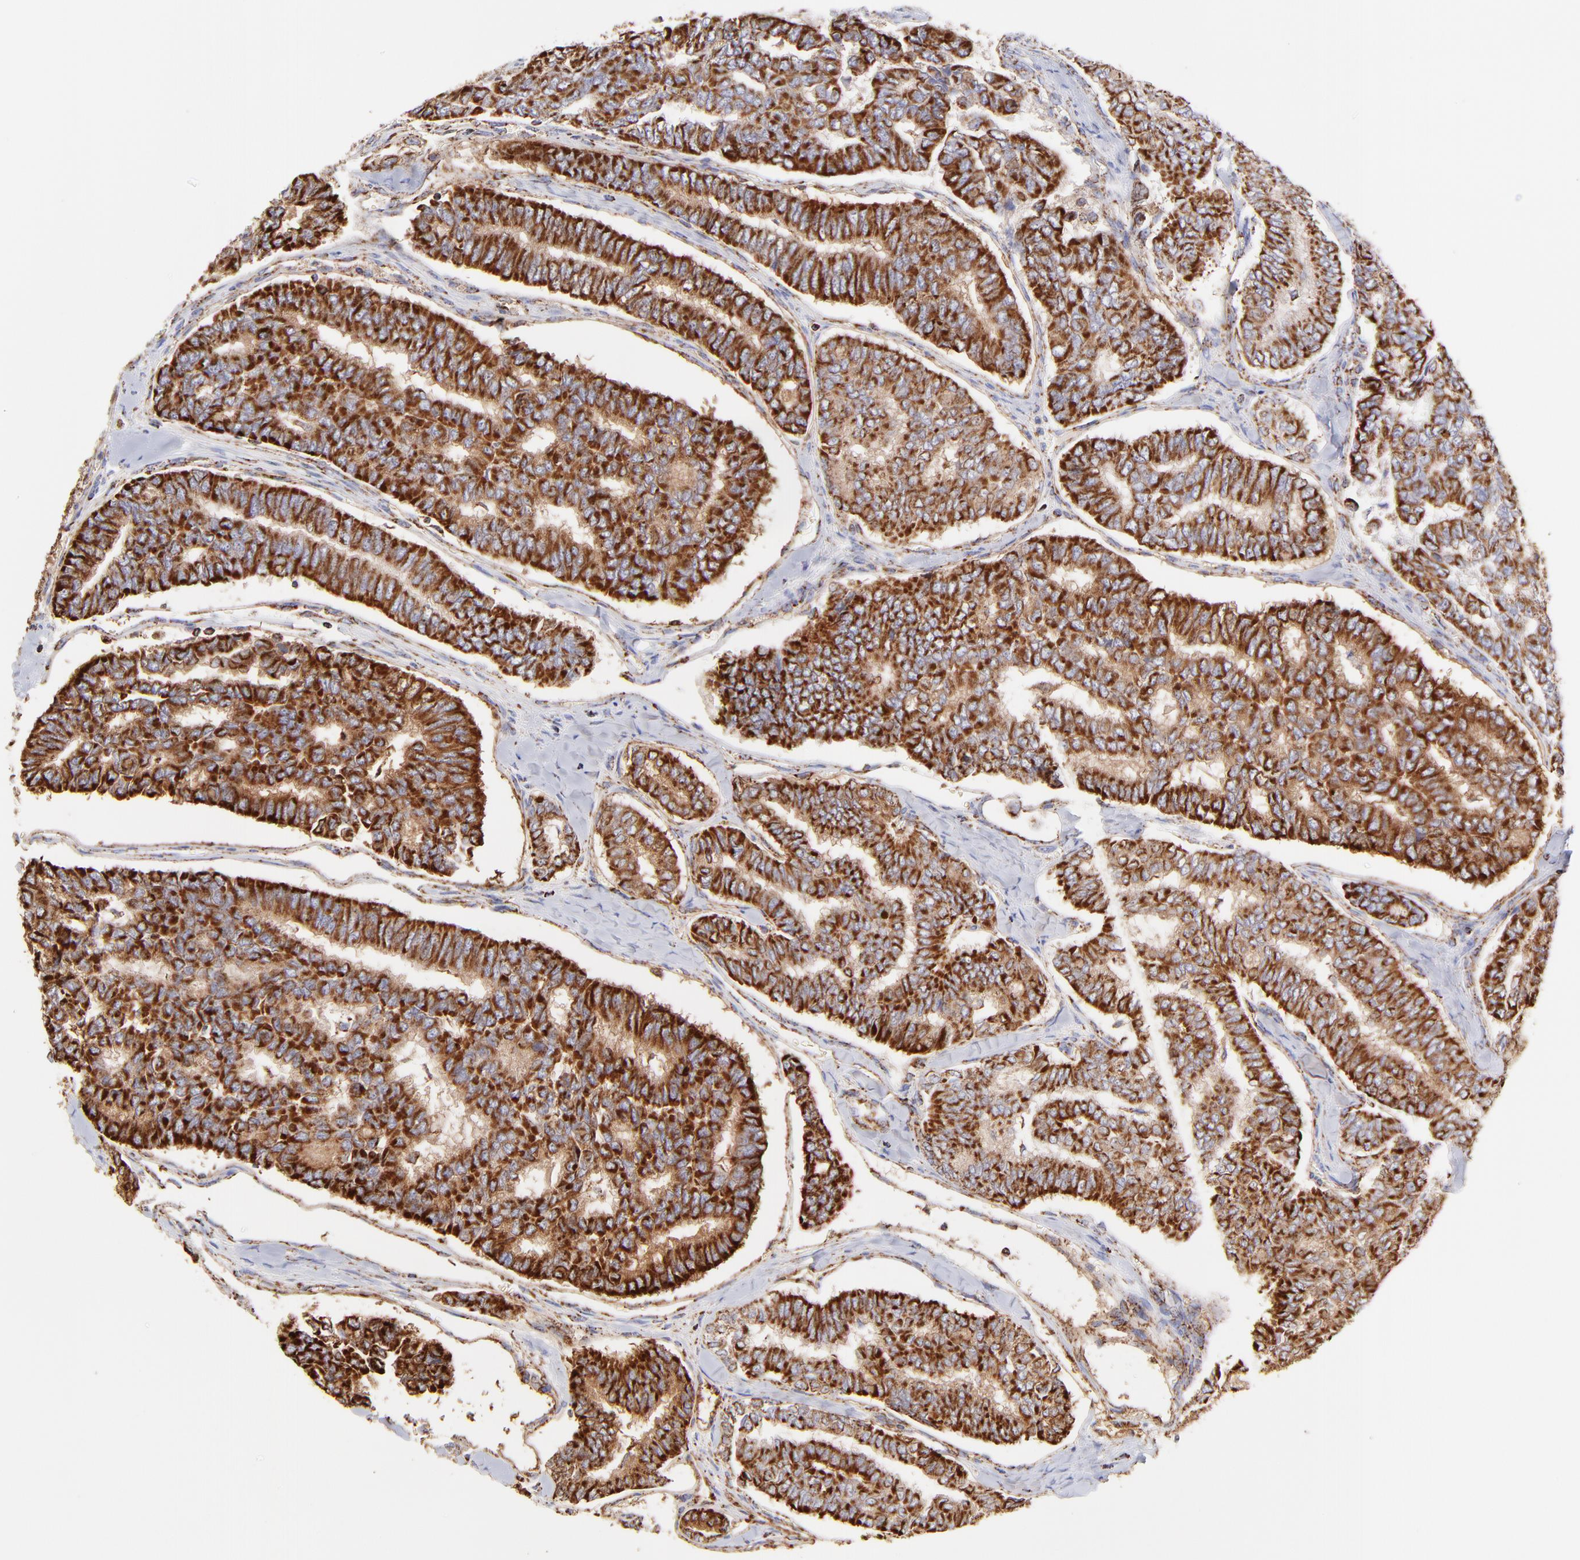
{"staining": {"intensity": "moderate", "quantity": ">75%", "location": "cytoplasmic/membranous"}, "tissue": "thyroid cancer", "cell_type": "Tumor cells", "image_type": "cancer", "snomed": [{"axis": "morphology", "description": "Papillary adenocarcinoma, NOS"}, {"axis": "topography", "description": "Thyroid gland"}], "caption": "Thyroid cancer (papillary adenocarcinoma) stained with immunohistochemistry (IHC) demonstrates moderate cytoplasmic/membranous staining in approximately >75% of tumor cells.", "gene": "ECH1", "patient": {"sex": "female", "age": 35}}